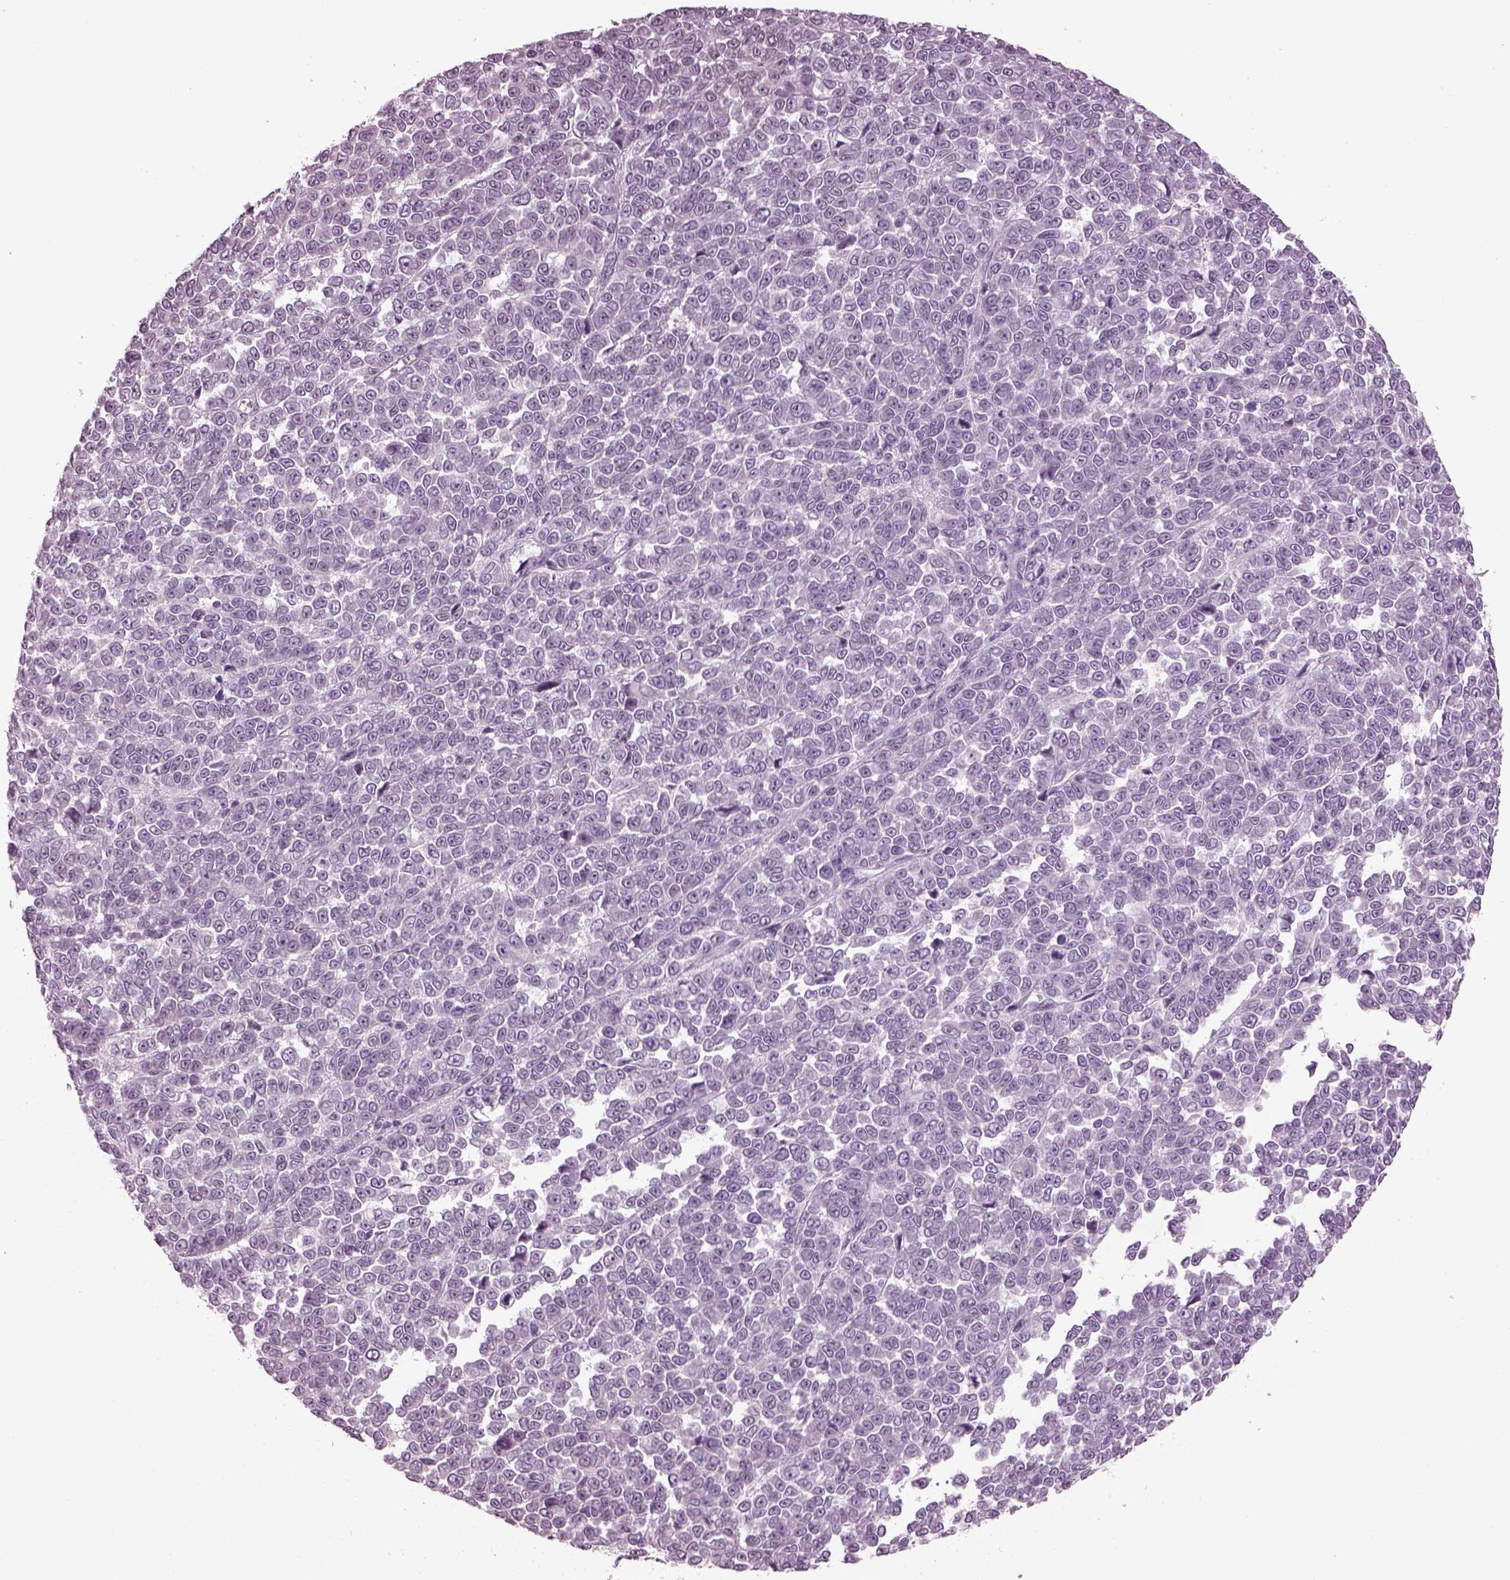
{"staining": {"intensity": "negative", "quantity": "none", "location": "none"}, "tissue": "melanoma", "cell_type": "Tumor cells", "image_type": "cancer", "snomed": [{"axis": "morphology", "description": "Malignant melanoma, NOS"}, {"axis": "topography", "description": "Skin"}], "caption": "Immunohistochemistry of melanoma reveals no staining in tumor cells. Brightfield microscopy of immunohistochemistry stained with DAB (3,3'-diaminobenzidine) (brown) and hematoxylin (blue), captured at high magnification.", "gene": "SLC6A17", "patient": {"sex": "female", "age": 95}}